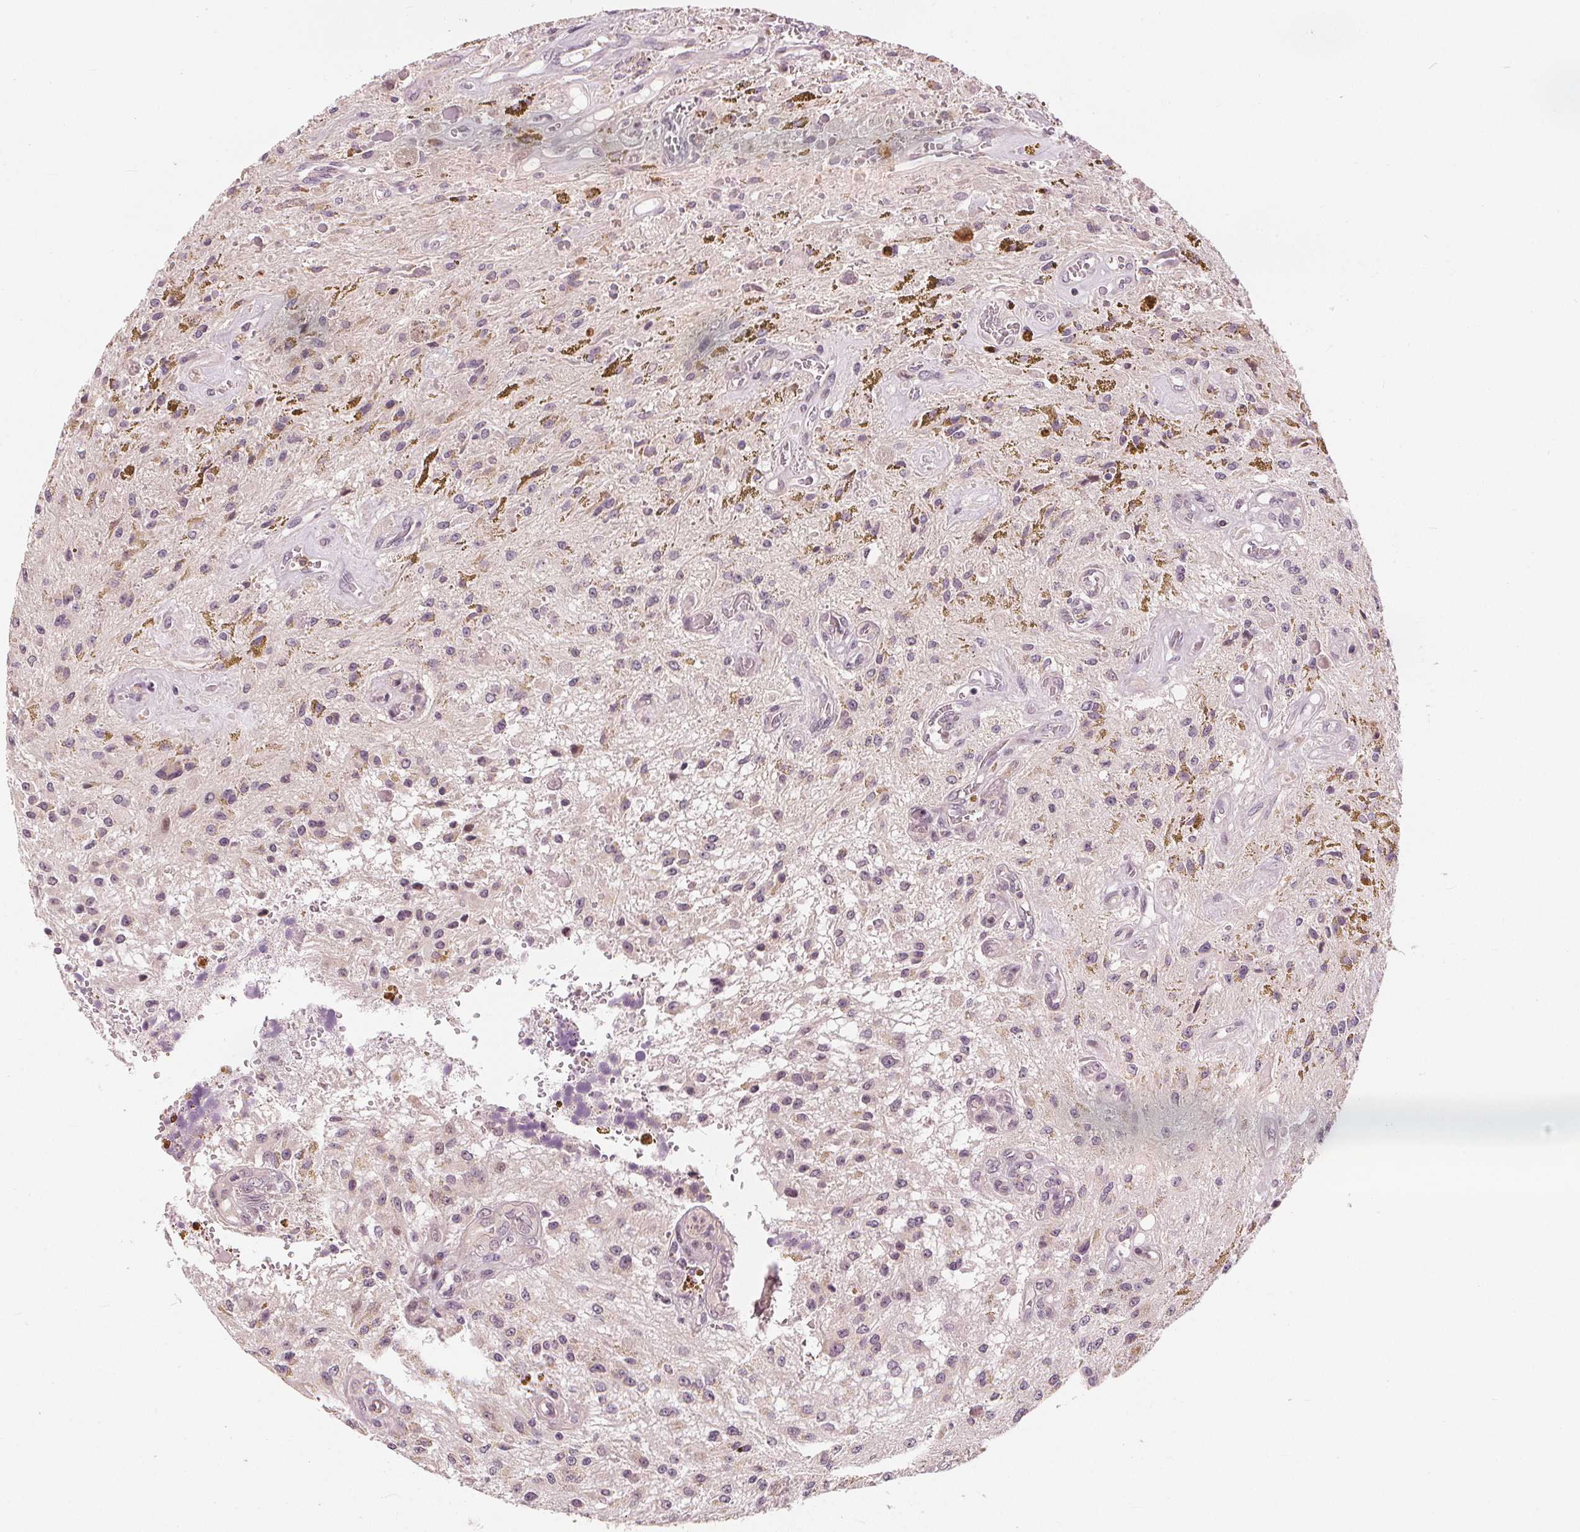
{"staining": {"intensity": "negative", "quantity": "none", "location": "none"}, "tissue": "glioma", "cell_type": "Tumor cells", "image_type": "cancer", "snomed": [{"axis": "morphology", "description": "Glioma, malignant, Low grade"}, {"axis": "topography", "description": "Cerebellum"}], "caption": "DAB immunohistochemical staining of glioma shows no significant staining in tumor cells.", "gene": "SLC34A1", "patient": {"sex": "female", "age": 14}}